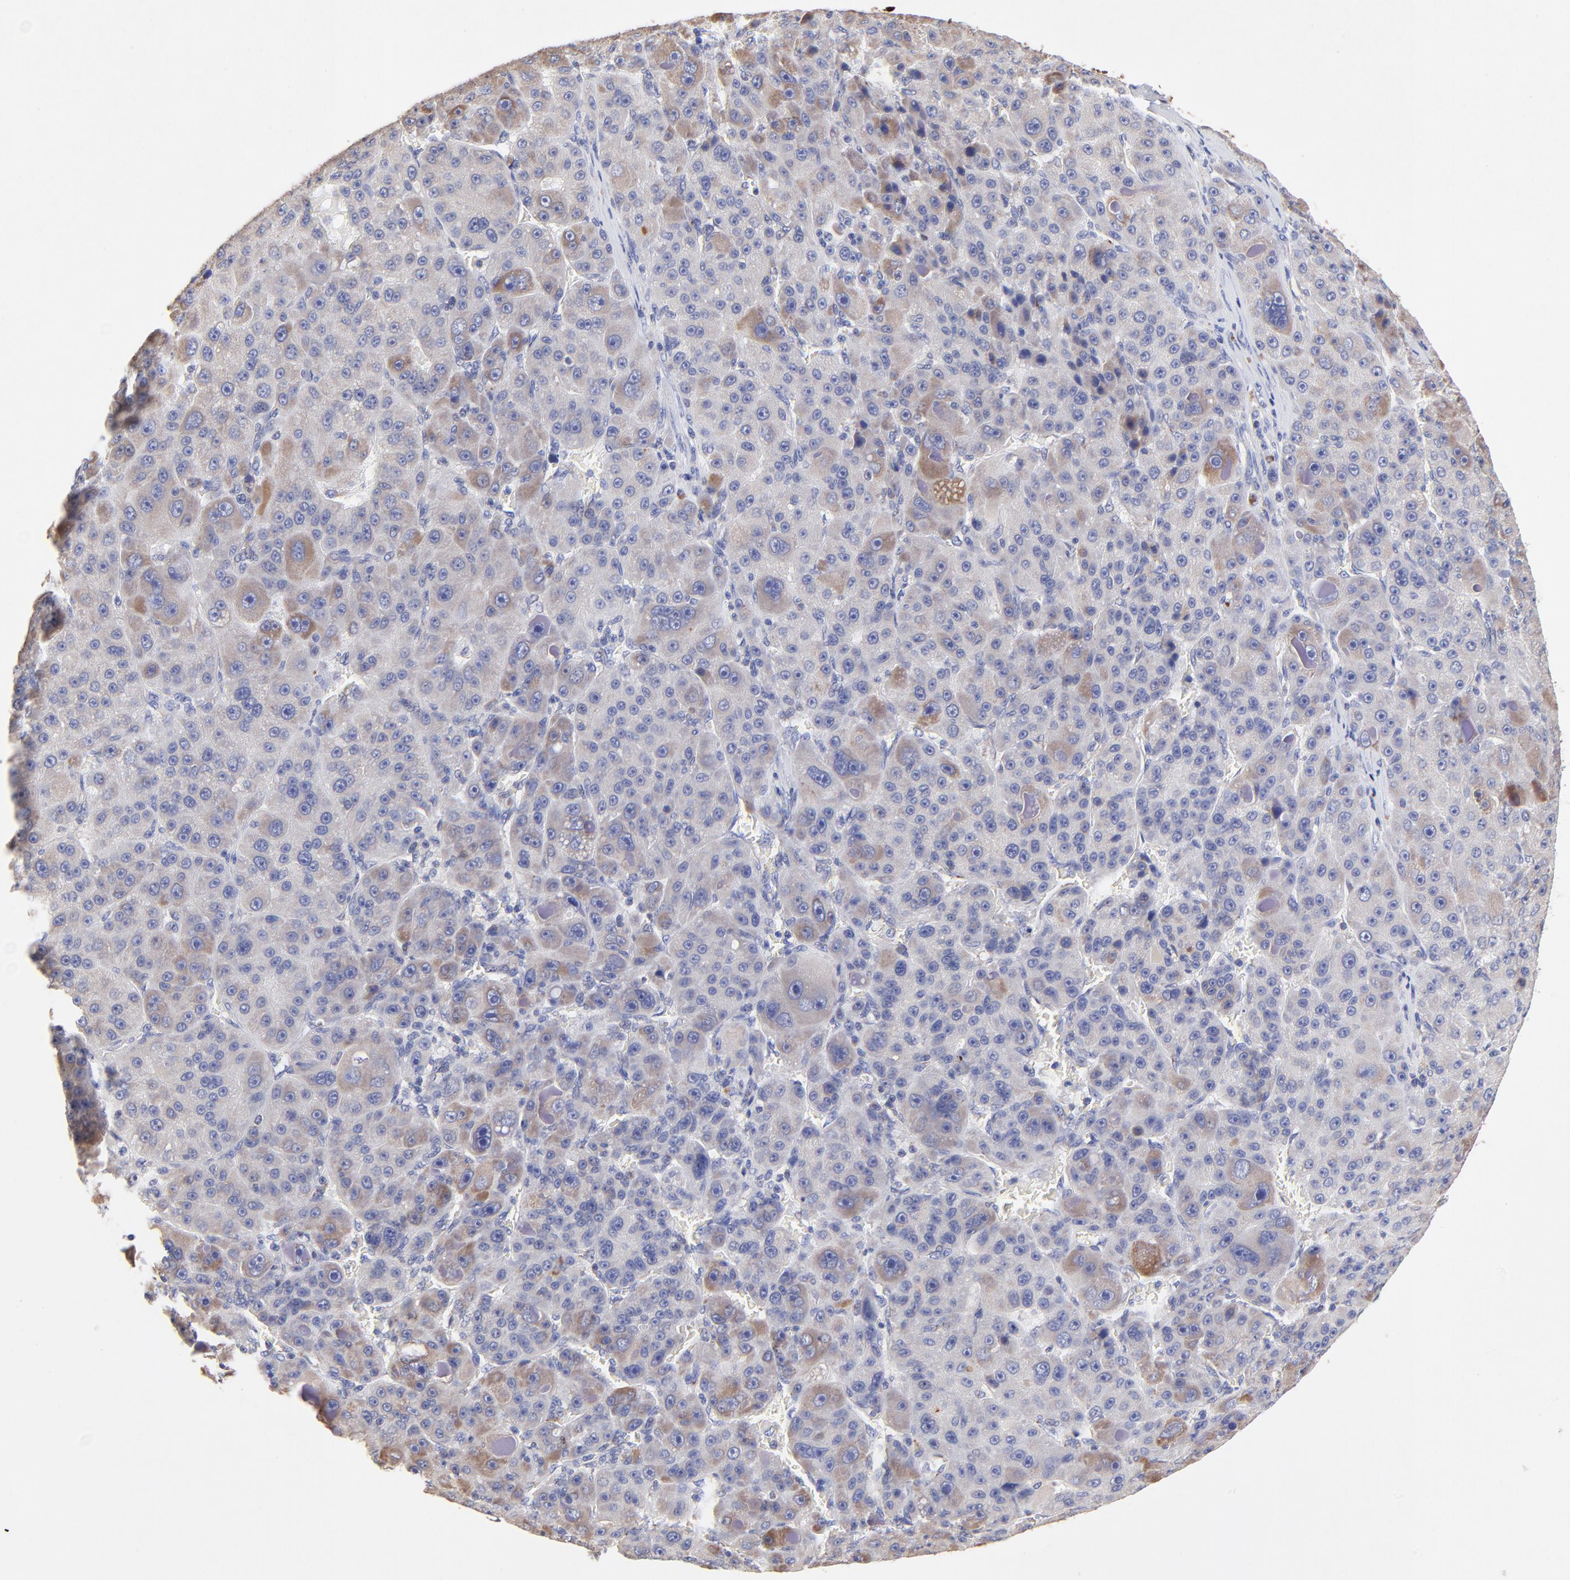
{"staining": {"intensity": "weak", "quantity": "<25%", "location": "cytoplasmic/membranous"}, "tissue": "liver cancer", "cell_type": "Tumor cells", "image_type": "cancer", "snomed": [{"axis": "morphology", "description": "Carcinoma, Hepatocellular, NOS"}, {"axis": "topography", "description": "Liver"}], "caption": "A histopathology image of human liver cancer is negative for staining in tumor cells.", "gene": "SSBP1", "patient": {"sex": "male", "age": 76}}